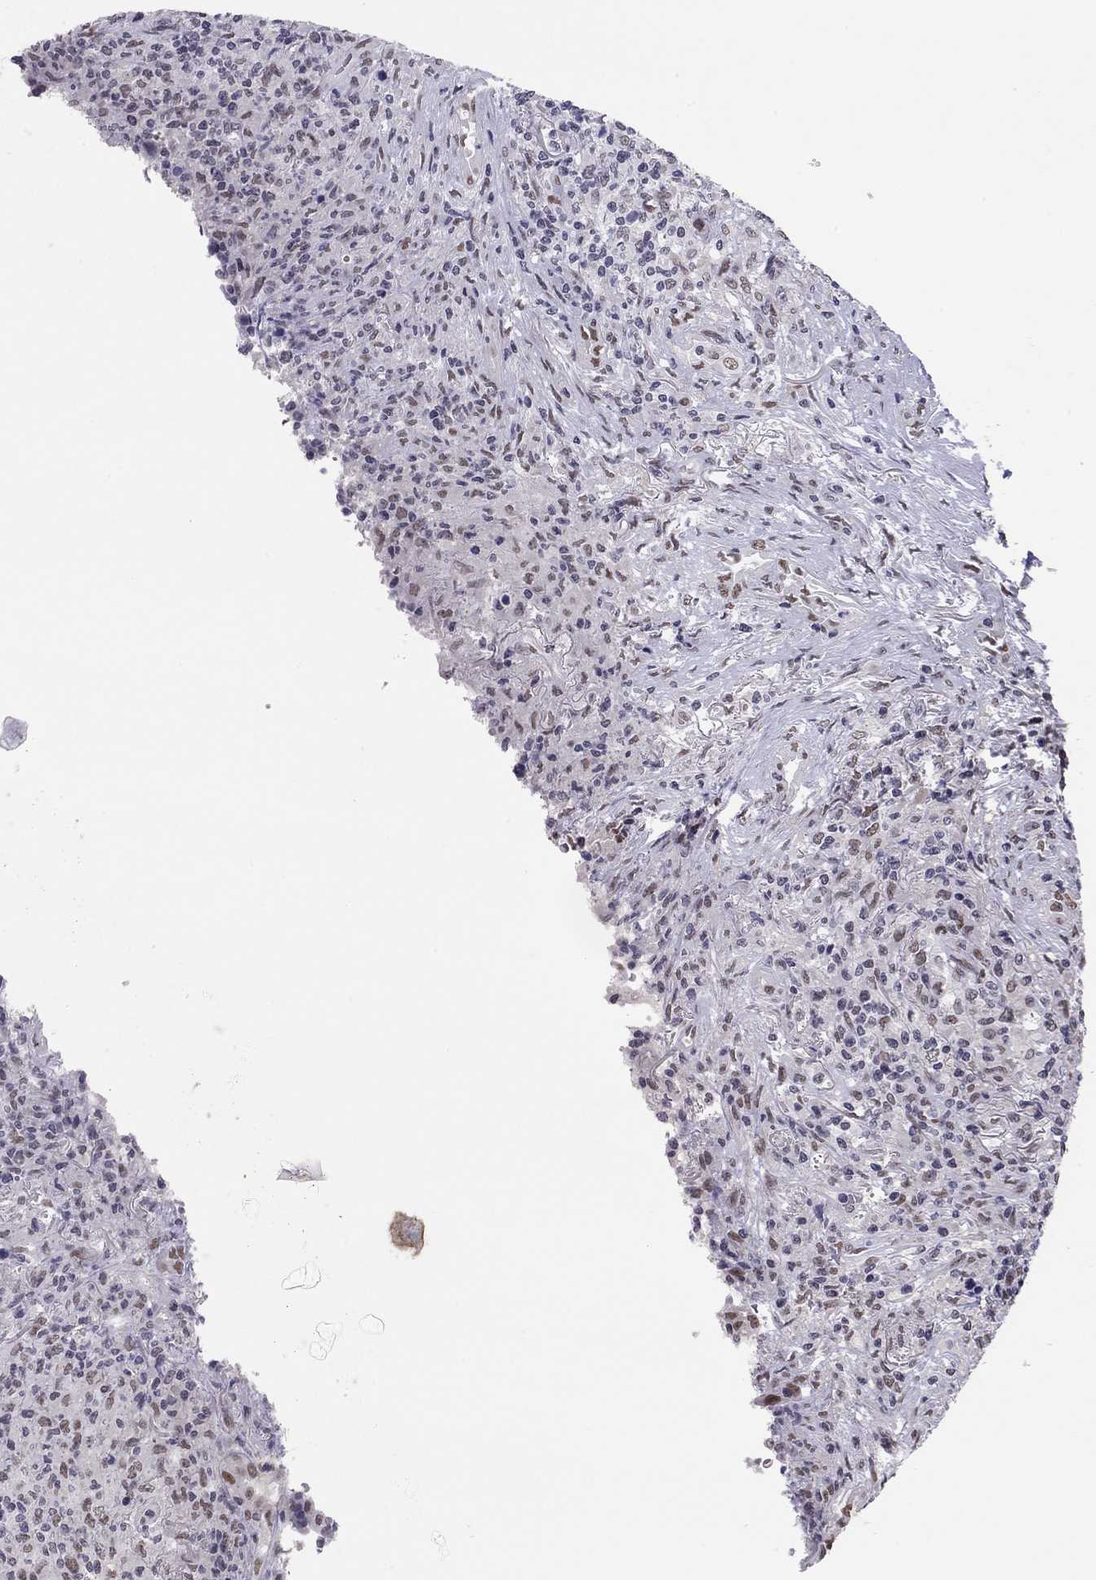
{"staining": {"intensity": "weak", "quantity": "<25%", "location": "nuclear"}, "tissue": "lymphoma", "cell_type": "Tumor cells", "image_type": "cancer", "snomed": [{"axis": "morphology", "description": "Malignant lymphoma, non-Hodgkin's type, High grade"}, {"axis": "topography", "description": "Lung"}], "caption": "Immunohistochemistry (IHC) of lymphoma shows no expression in tumor cells. (DAB immunohistochemistry, high magnification).", "gene": "DOT1L", "patient": {"sex": "male", "age": 79}}